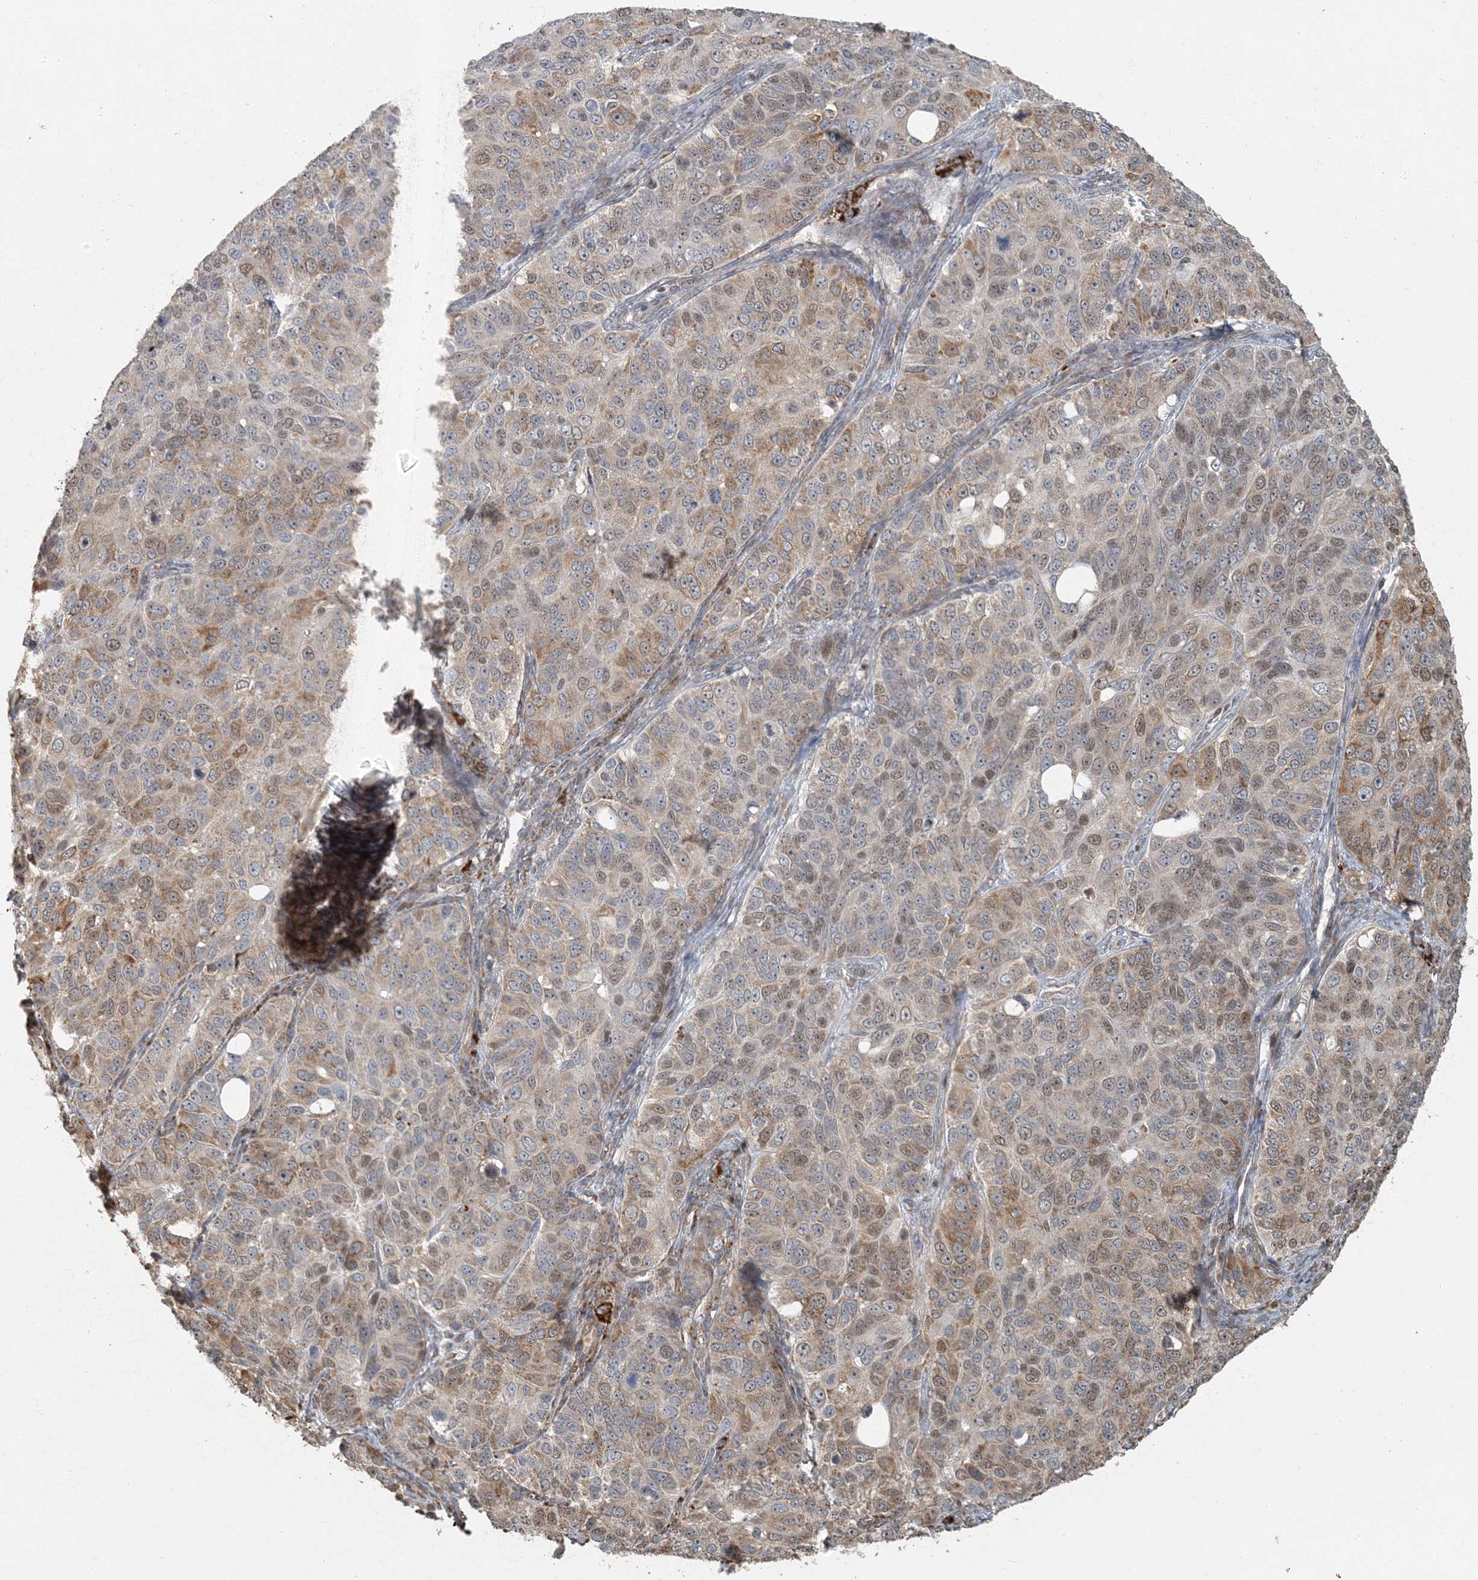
{"staining": {"intensity": "moderate", "quantity": "25%-75%", "location": "cytoplasmic/membranous,nuclear"}, "tissue": "ovarian cancer", "cell_type": "Tumor cells", "image_type": "cancer", "snomed": [{"axis": "morphology", "description": "Carcinoma, endometroid"}, {"axis": "topography", "description": "Ovary"}], "caption": "Protein expression analysis of ovarian cancer (endometroid carcinoma) reveals moderate cytoplasmic/membranous and nuclear expression in about 25%-75% of tumor cells.", "gene": "AK9", "patient": {"sex": "female", "age": 51}}